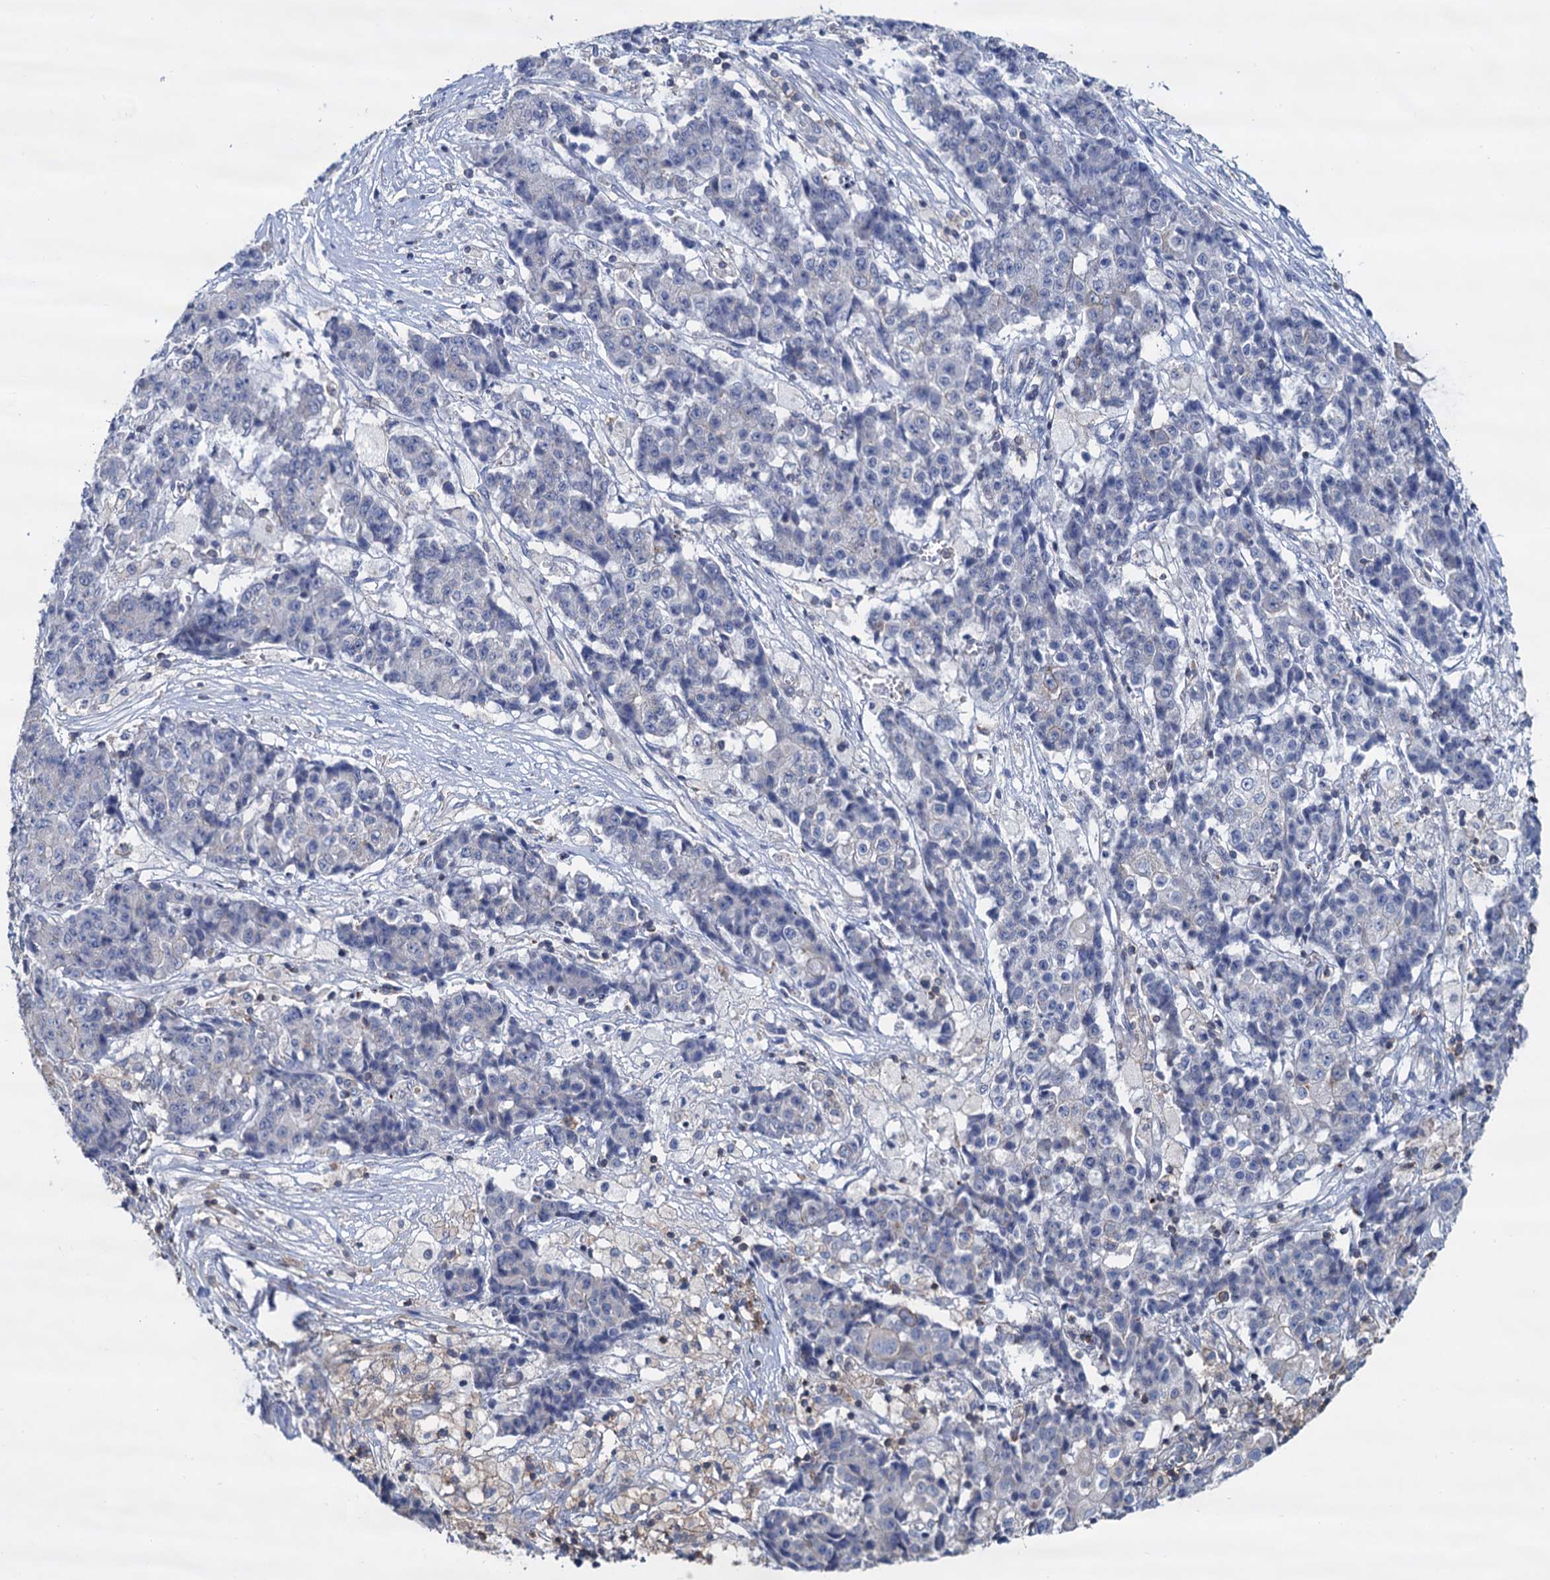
{"staining": {"intensity": "negative", "quantity": "none", "location": "none"}, "tissue": "ovarian cancer", "cell_type": "Tumor cells", "image_type": "cancer", "snomed": [{"axis": "morphology", "description": "Carcinoma, endometroid"}, {"axis": "topography", "description": "Ovary"}], "caption": "Endometroid carcinoma (ovarian) was stained to show a protein in brown. There is no significant positivity in tumor cells. (Brightfield microscopy of DAB (3,3'-diaminobenzidine) immunohistochemistry at high magnification).", "gene": "LRCH4", "patient": {"sex": "female", "age": 42}}